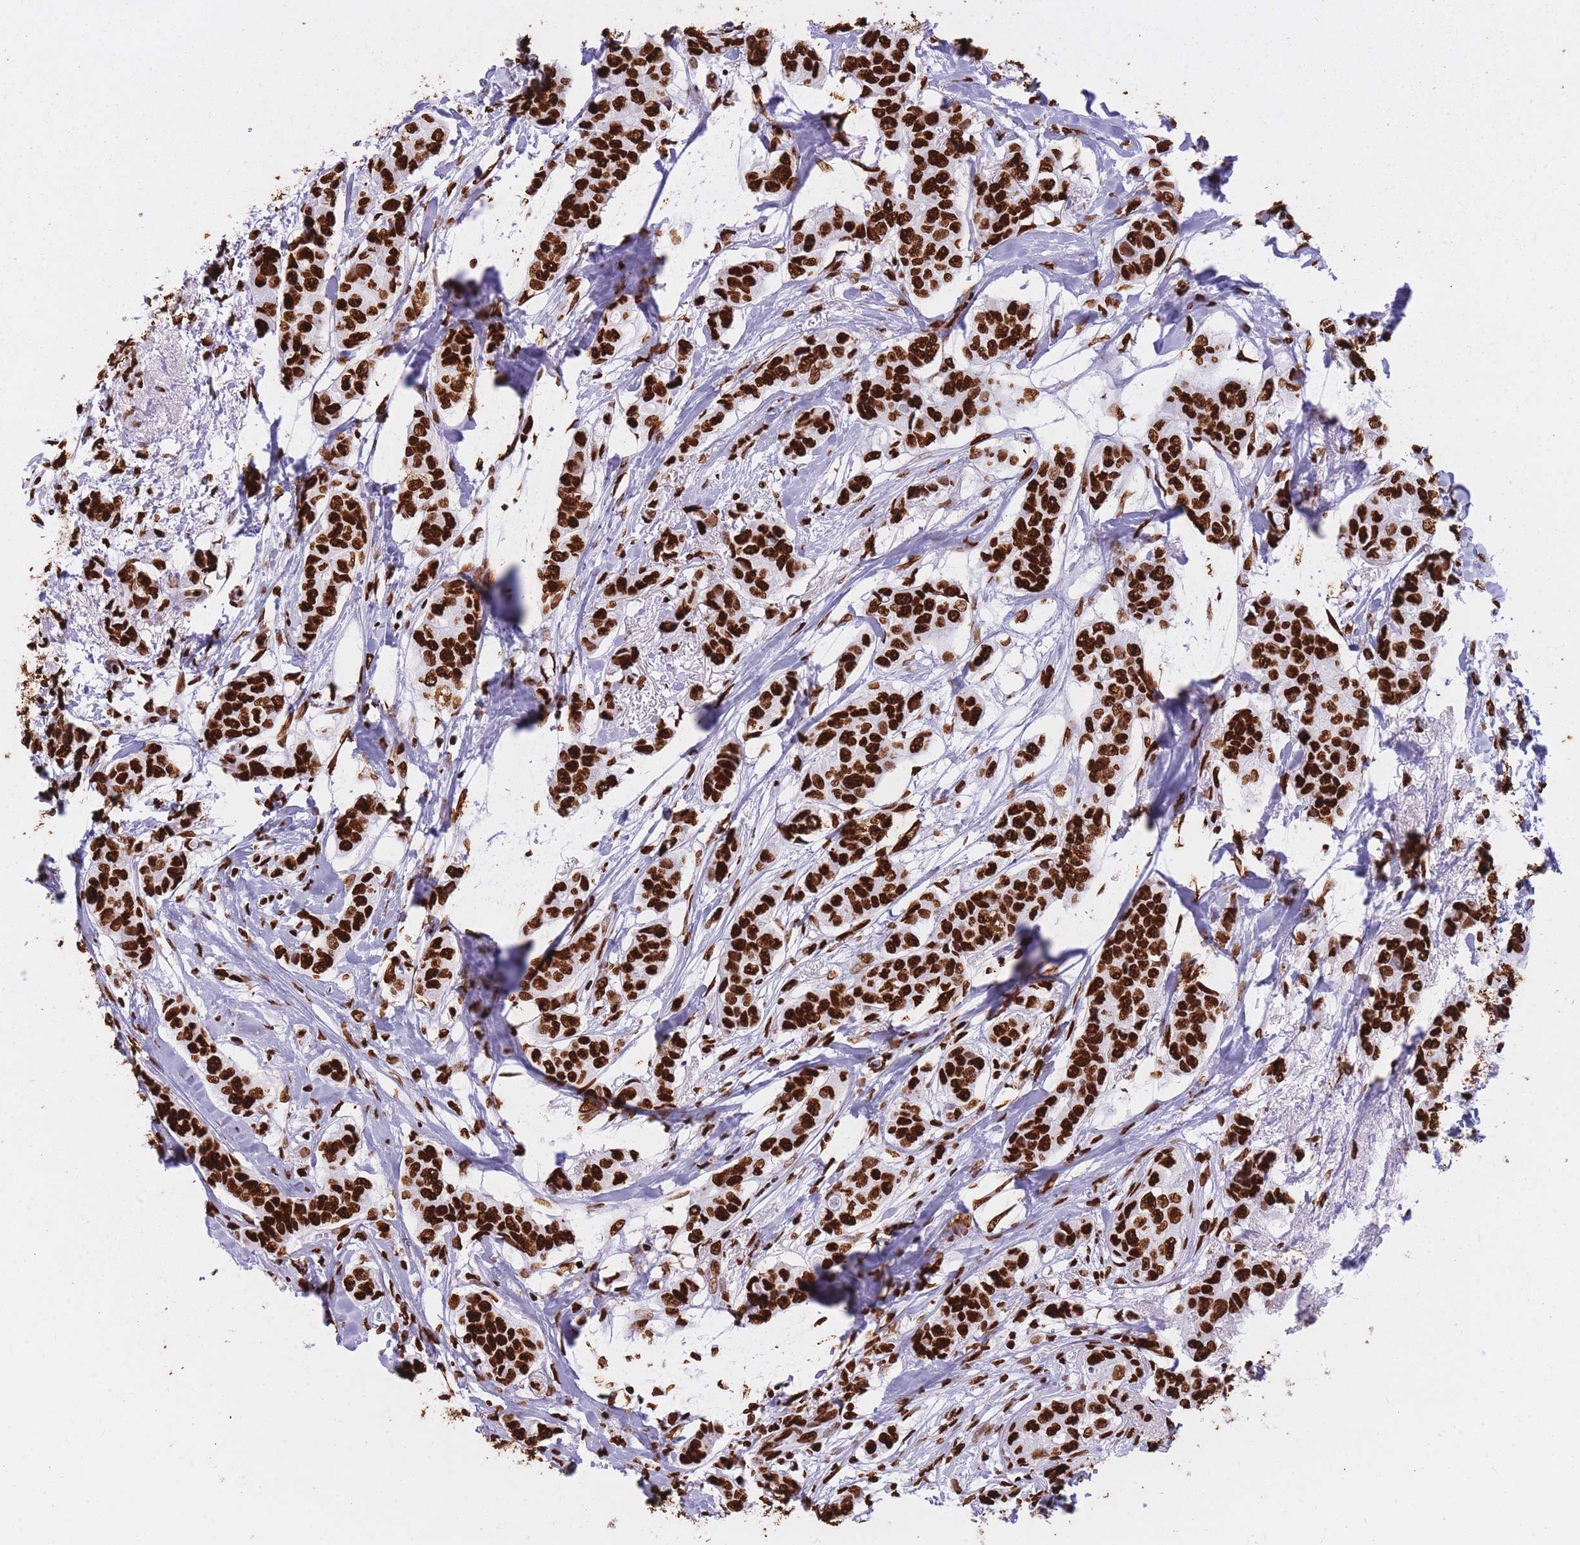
{"staining": {"intensity": "strong", "quantity": ">75%", "location": "nuclear"}, "tissue": "breast cancer", "cell_type": "Tumor cells", "image_type": "cancer", "snomed": [{"axis": "morphology", "description": "Lobular carcinoma"}, {"axis": "topography", "description": "Breast"}], "caption": "A brown stain highlights strong nuclear expression of a protein in breast cancer (lobular carcinoma) tumor cells.", "gene": "HNRNPUL1", "patient": {"sex": "female", "age": 51}}